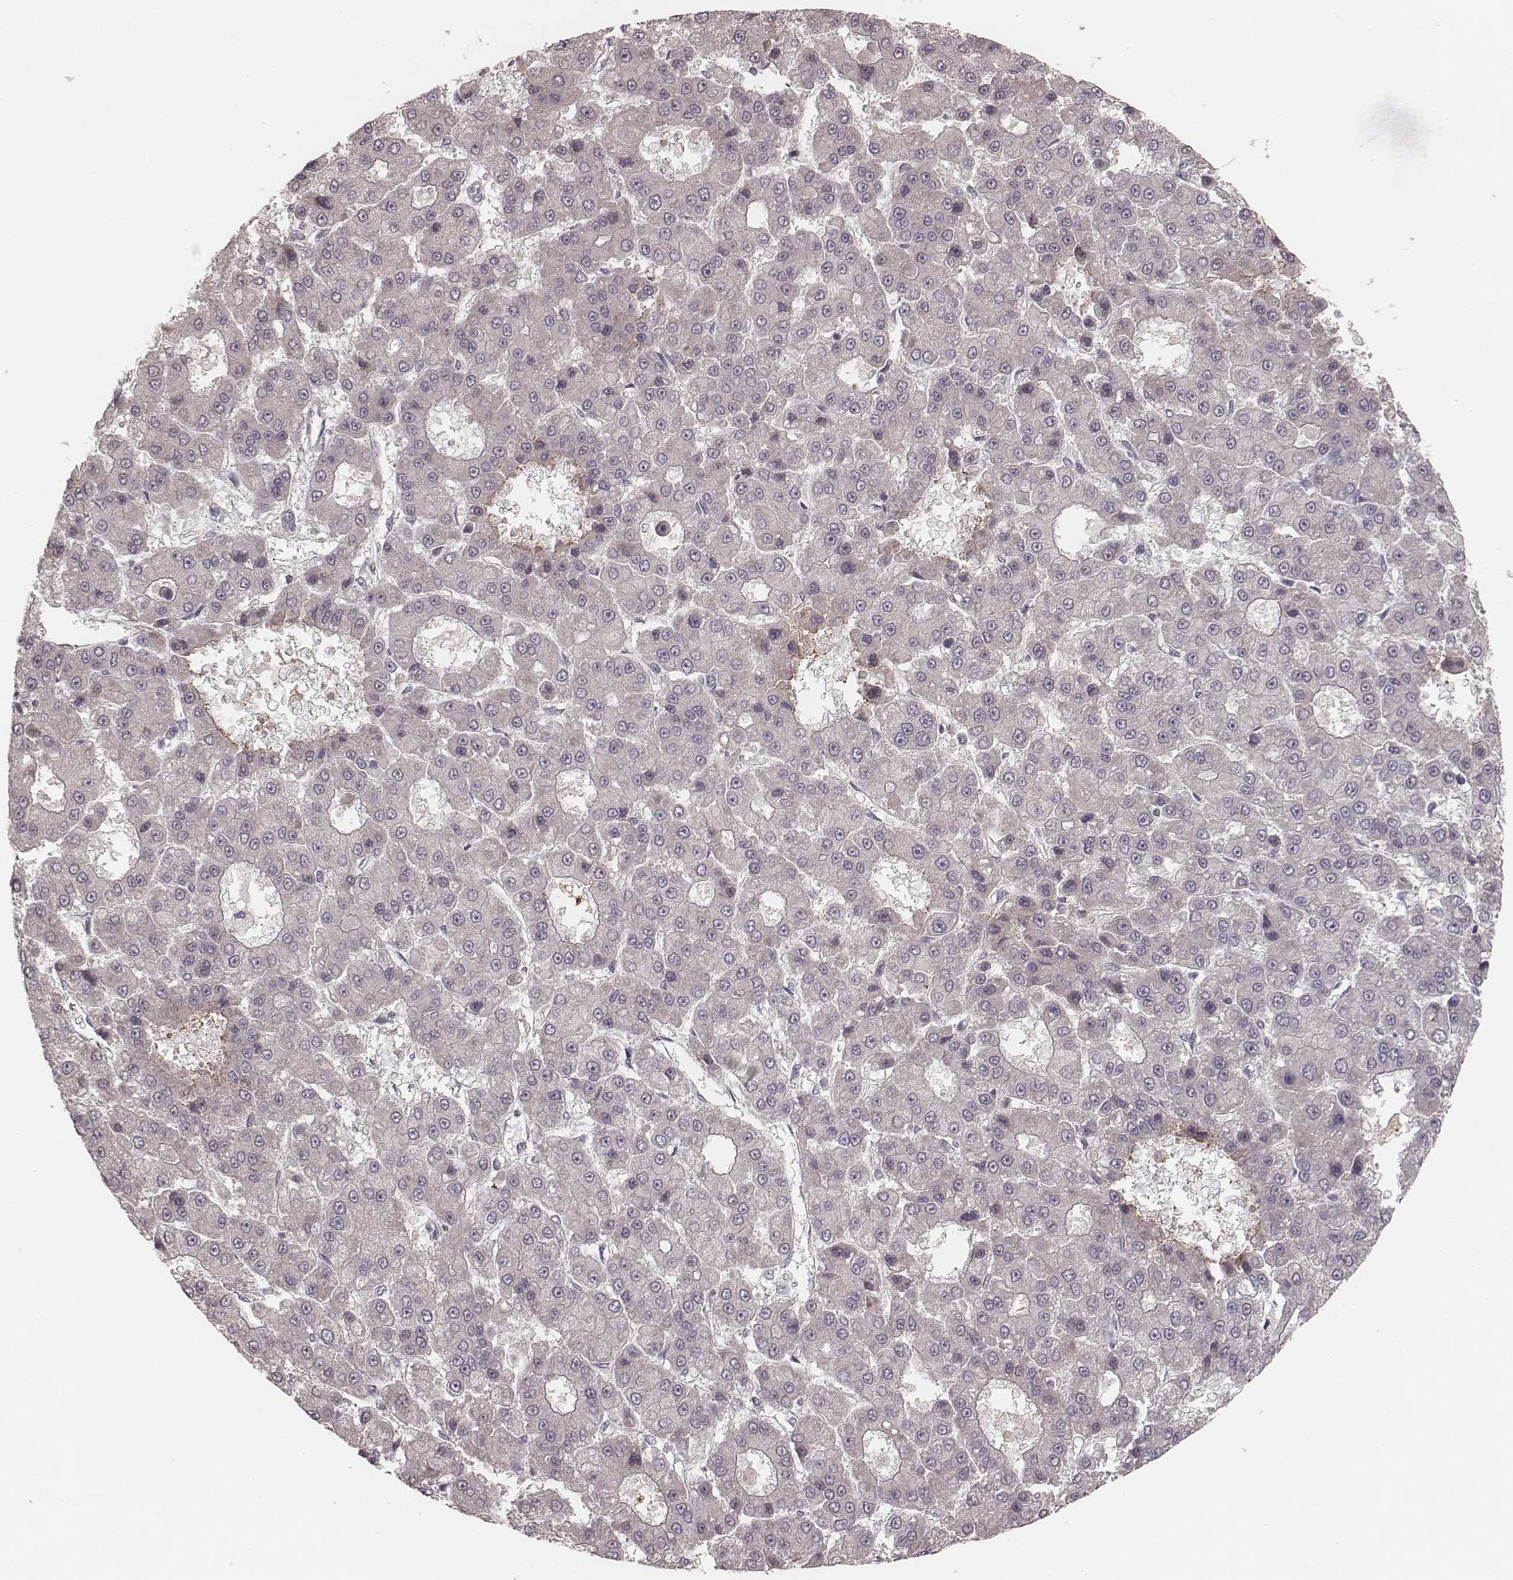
{"staining": {"intensity": "negative", "quantity": "none", "location": "none"}, "tissue": "liver cancer", "cell_type": "Tumor cells", "image_type": "cancer", "snomed": [{"axis": "morphology", "description": "Carcinoma, Hepatocellular, NOS"}, {"axis": "topography", "description": "Liver"}], "caption": "Protein analysis of liver cancer exhibits no significant positivity in tumor cells.", "gene": "IL5", "patient": {"sex": "male", "age": 70}}